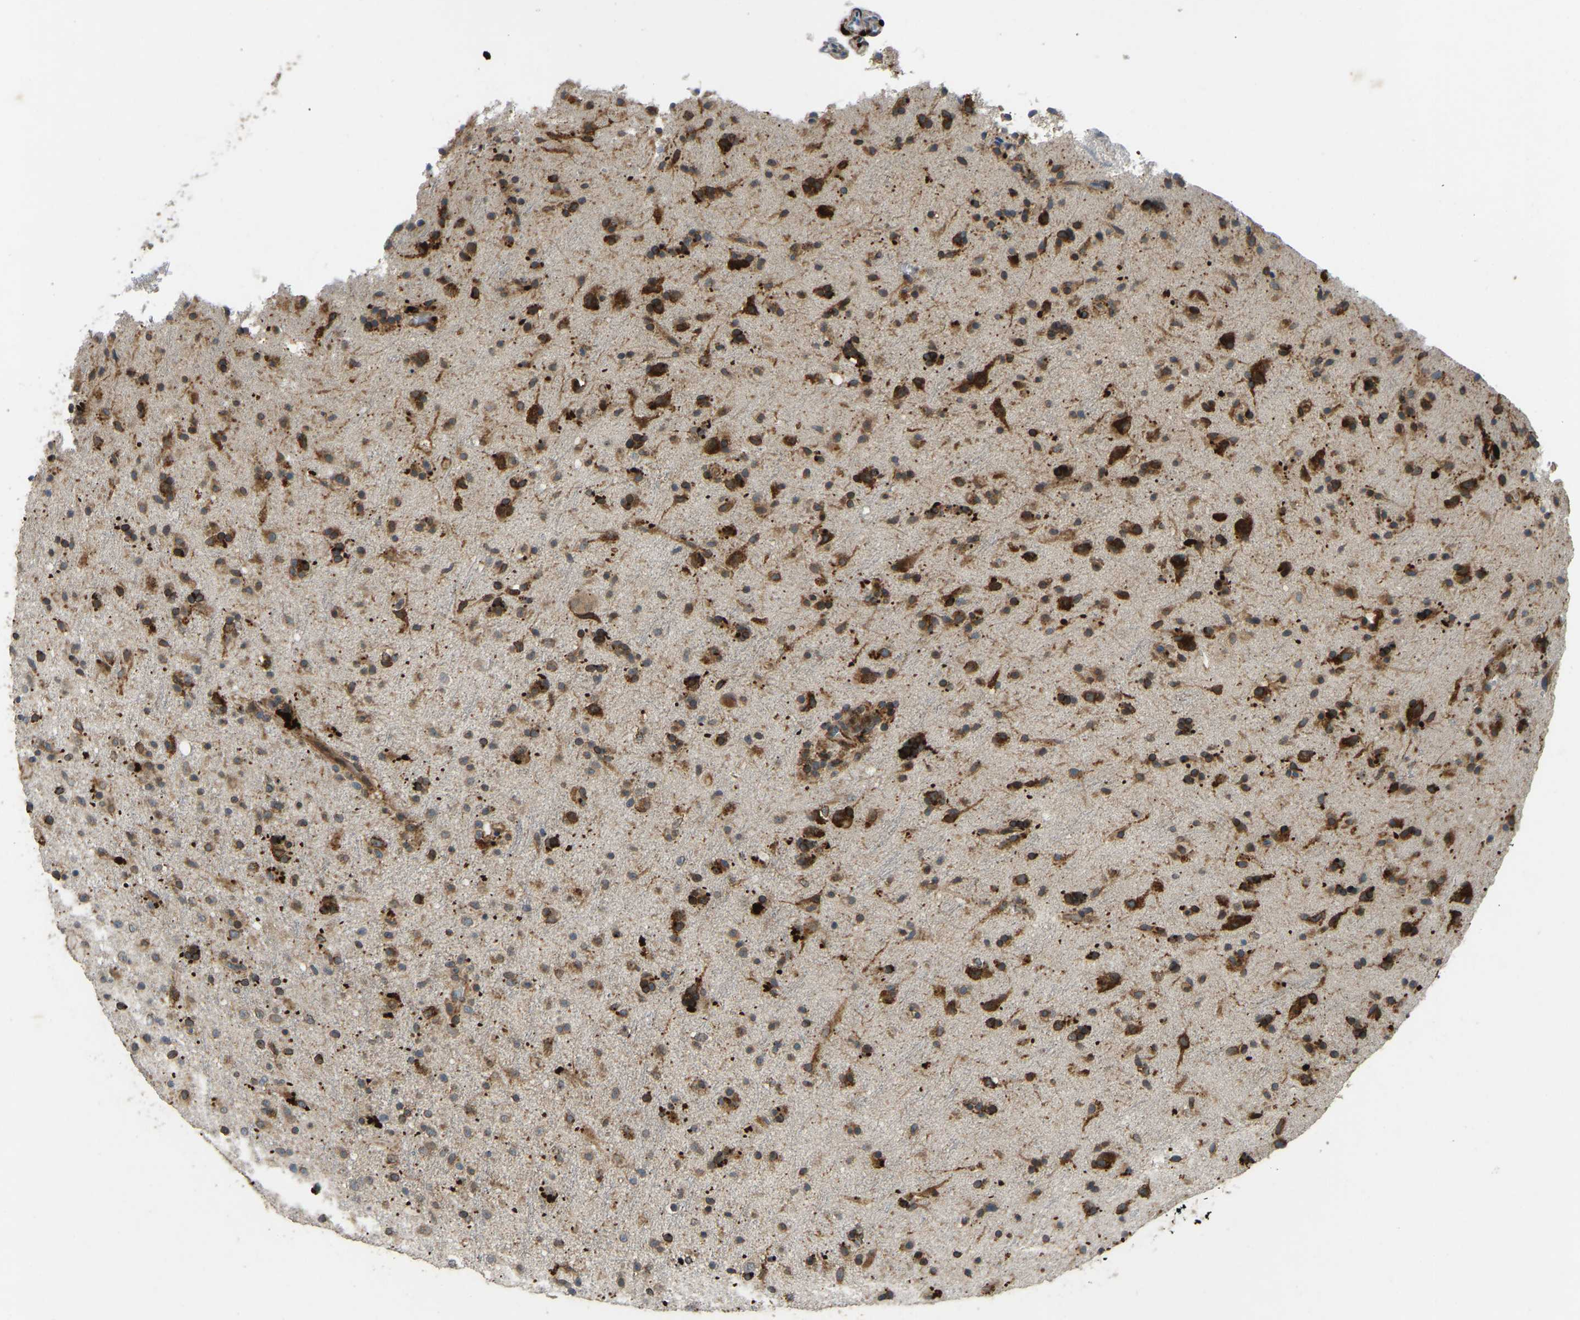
{"staining": {"intensity": "strong", "quantity": ">75%", "location": "cytoplasmic/membranous"}, "tissue": "glioma", "cell_type": "Tumor cells", "image_type": "cancer", "snomed": [{"axis": "morphology", "description": "Glioma, malignant, Low grade"}, {"axis": "topography", "description": "Brain"}], "caption": "Low-grade glioma (malignant) stained with DAB (3,3'-diaminobenzidine) immunohistochemistry exhibits high levels of strong cytoplasmic/membranous expression in approximately >75% of tumor cells. Immunohistochemistry (ihc) stains the protein in brown and the nuclei are stained blue.", "gene": "OS9", "patient": {"sex": "male", "age": 65}}